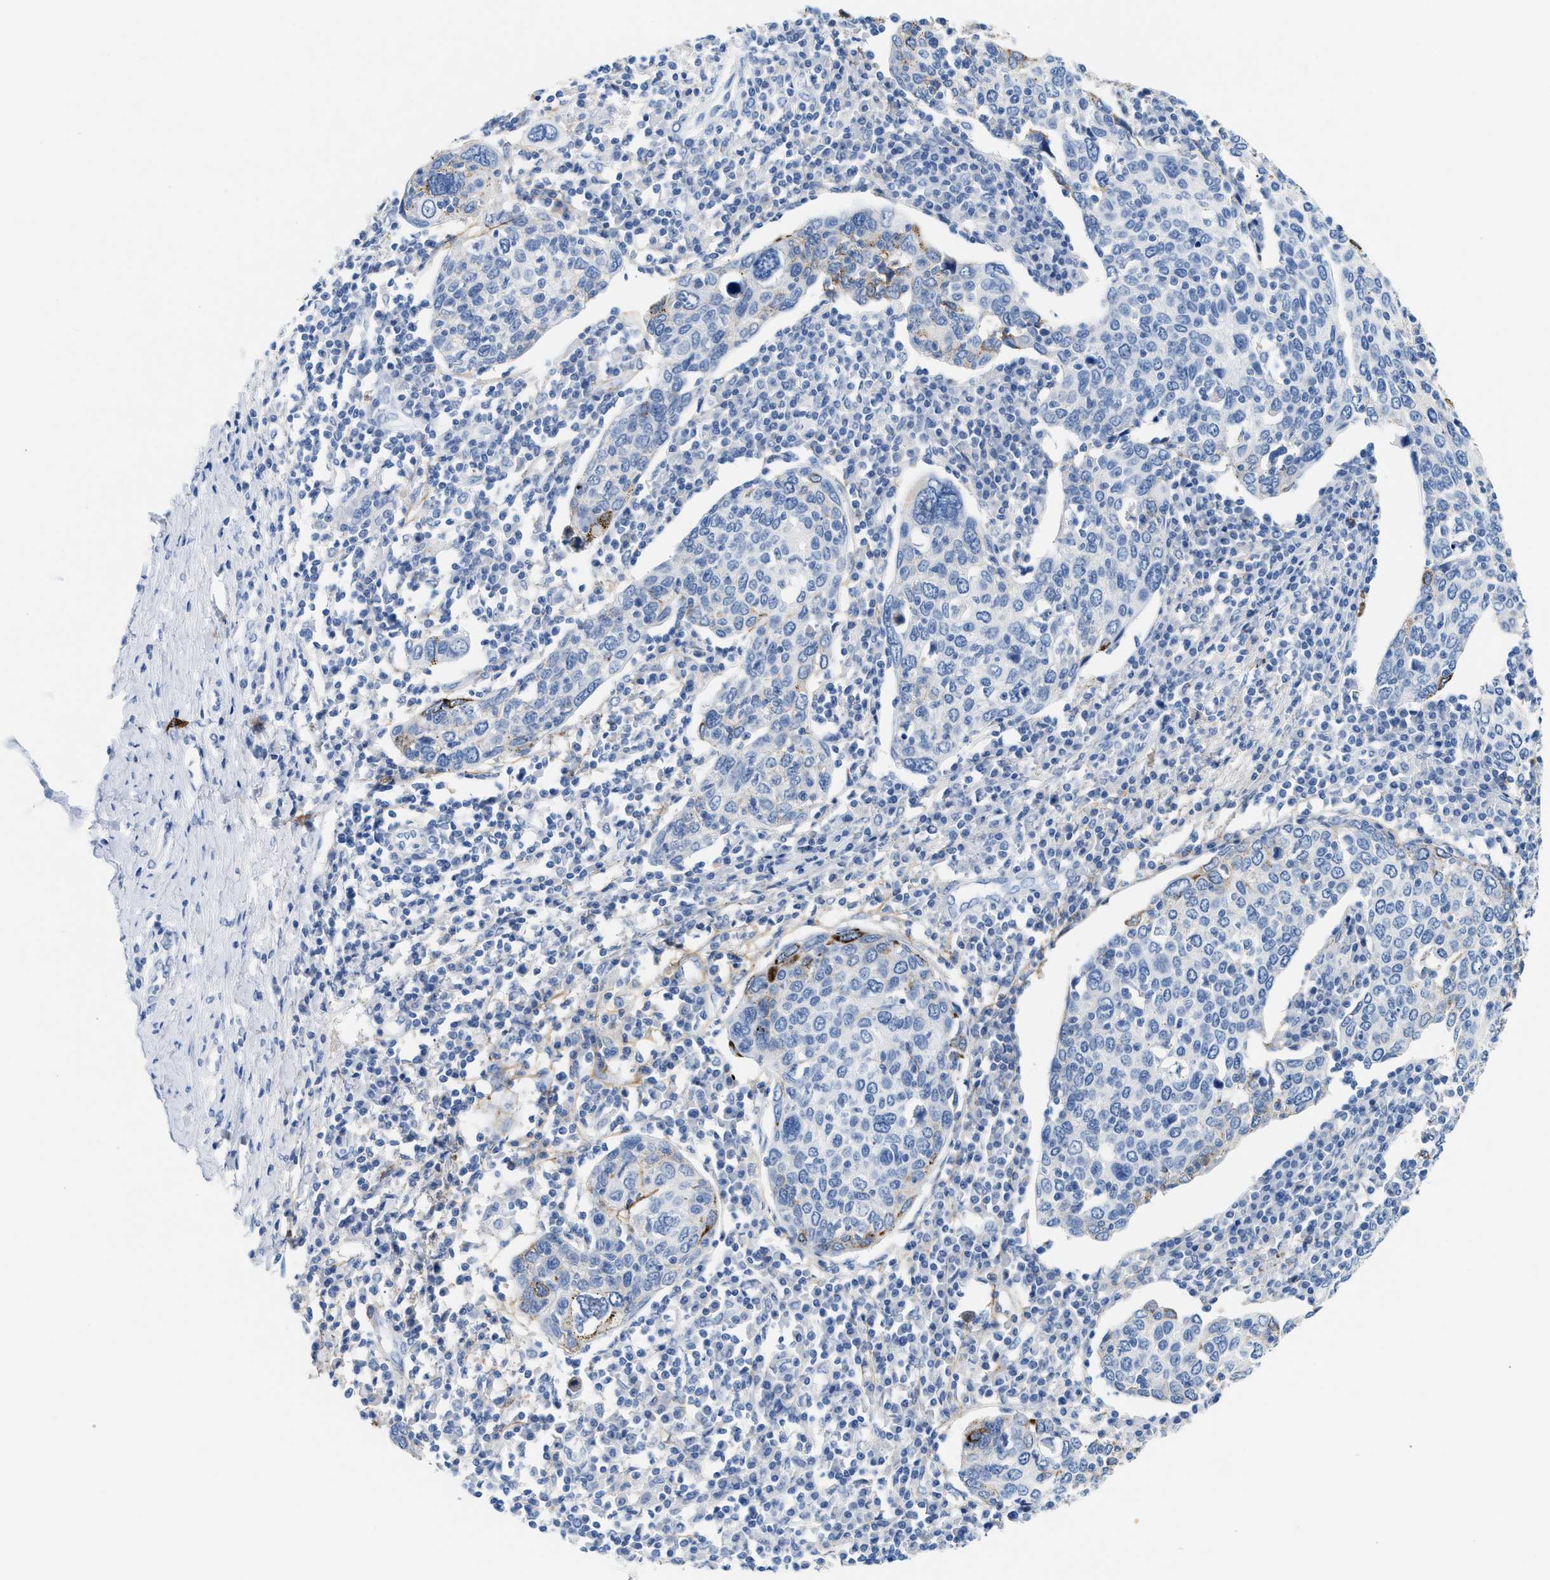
{"staining": {"intensity": "negative", "quantity": "none", "location": "none"}, "tissue": "cervical cancer", "cell_type": "Tumor cells", "image_type": "cancer", "snomed": [{"axis": "morphology", "description": "Squamous cell carcinoma, NOS"}, {"axis": "topography", "description": "Cervix"}], "caption": "Immunohistochemistry (IHC) of cervical squamous cell carcinoma displays no positivity in tumor cells.", "gene": "TNR", "patient": {"sex": "female", "age": 40}}